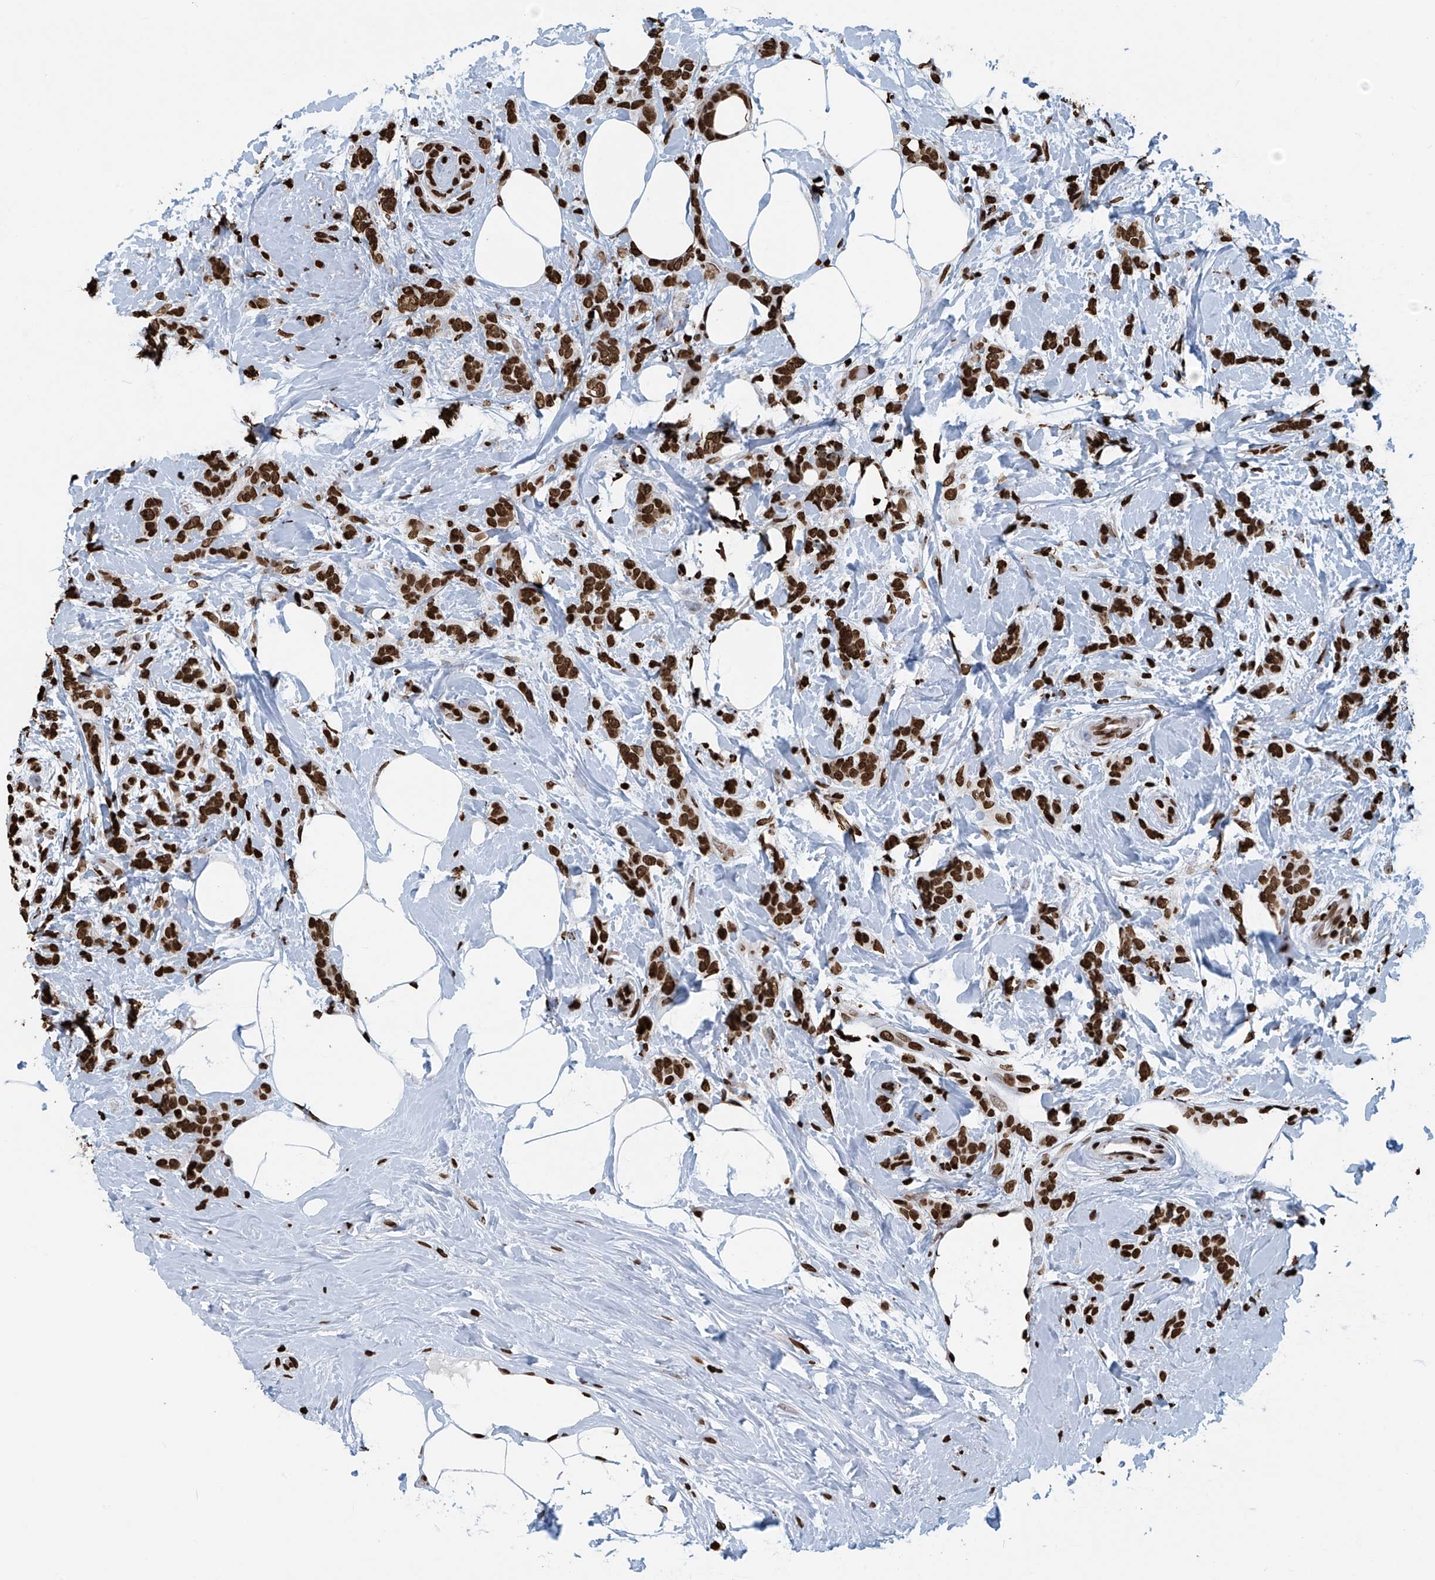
{"staining": {"intensity": "strong", "quantity": ">75%", "location": "nuclear"}, "tissue": "breast cancer", "cell_type": "Tumor cells", "image_type": "cancer", "snomed": [{"axis": "morphology", "description": "Lobular carcinoma, in situ"}, {"axis": "morphology", "description": "Lobular carcinoma"}, {"axis": "topography", "description": "Breast"}], "caption": "Protein staining demonstrates strong nuclear positivity in approximately >75% of tumor cells in breast cancer (lobular carcinoma in situ). (DAB IHC with brightfield microscopy, high magnification).", "gene": "DPPA2", "patient": {"sex": "female", "age": 41}}